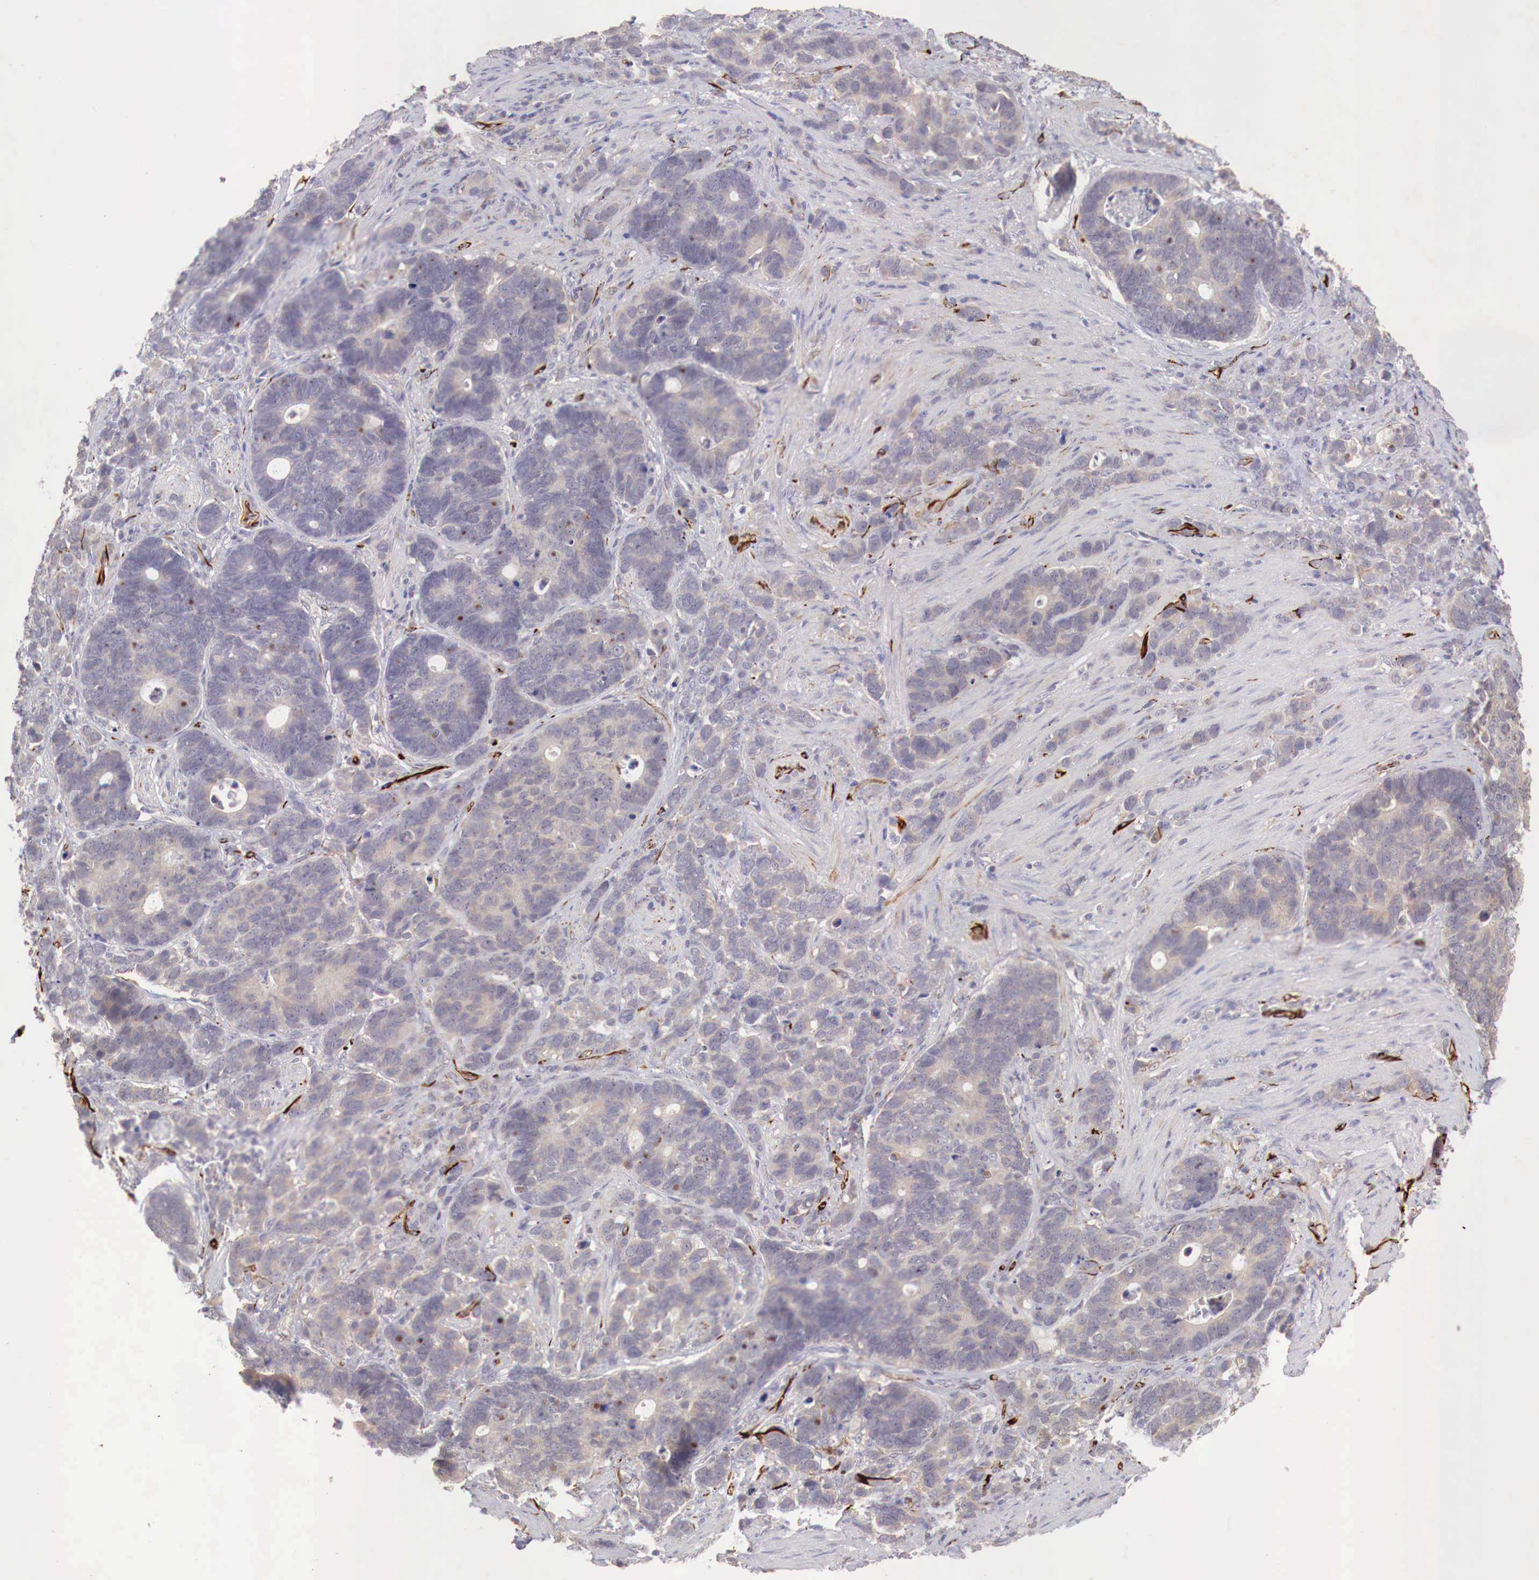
{"staining": {"intensity": "negative", "quantity": "none", "location": "none"}, "tissue": "stomach cancer", "cell_type": "Tumor cells", "image_type": "cancer", "snomed": [{"axis": "morphology", "description": "Adenocarcinoma, NOS"}, {"axis": "topography", "description": "Stomach, upper"}], "caption": "Immunohistochemical staining of stomach cancer (adenocarcinoma) demonstrates no significant expression in tumor cells.", "gene": "WT1", "patient": {"sex": "male", "age": 71}}